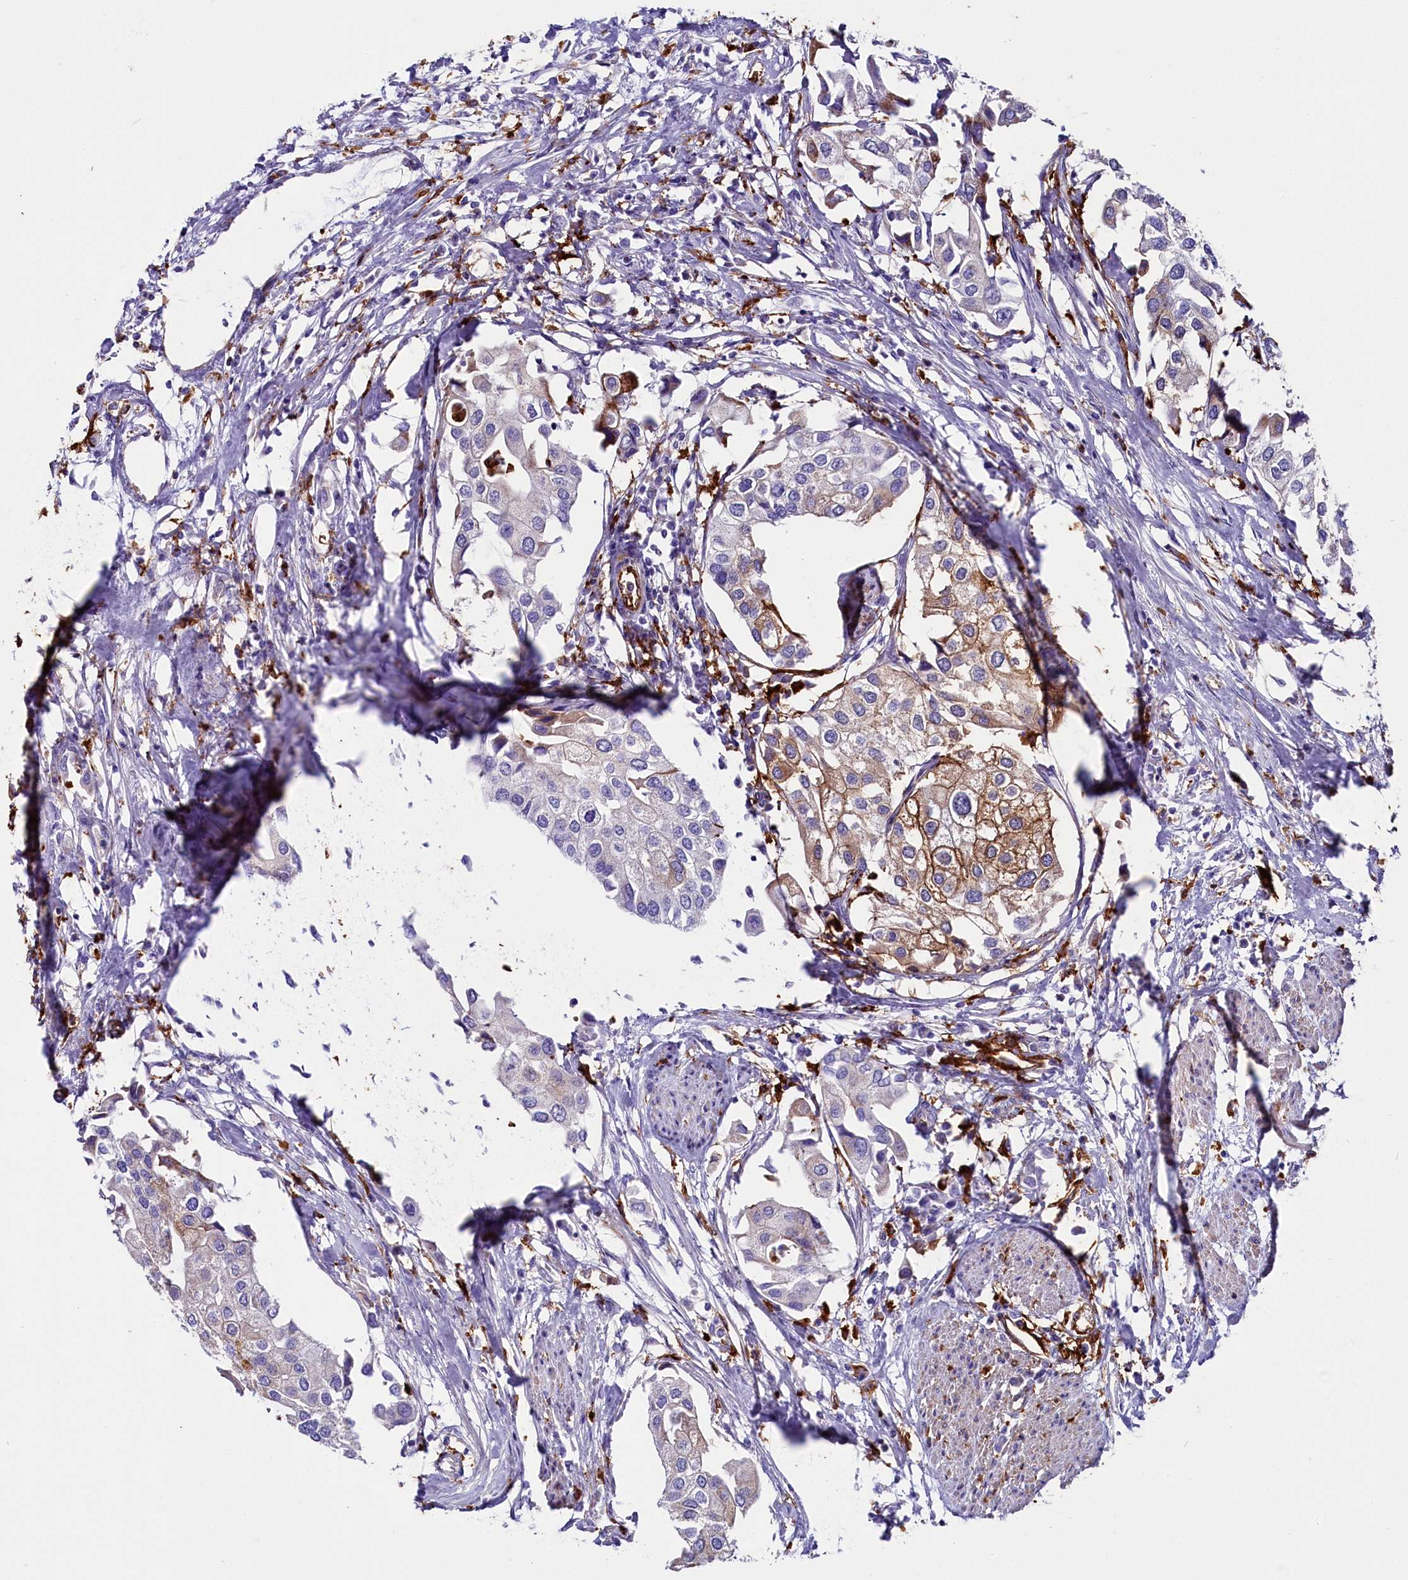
{"staining": {"intensity": "moderate", "quantity": "<25%", "location": "cytoplasmic/membranous"}, "tissue": "urothelial cancer", "cell_type": "Tumor cells", "image_type": "cancer", "snomed": [{"axis": "morphology", "description": "Urothelial carcinoma, High grade"}, {"axis": "topography", "description": "Urinary bladder"}], "caption": "Urothelial cancer stained with a brown dye reveals moderate cytoplasmic/membranous positive positivity in approximately <25% of tumor cells.", "gene": "IL20RA", "patient": {"sex": "male", "age": 64}}